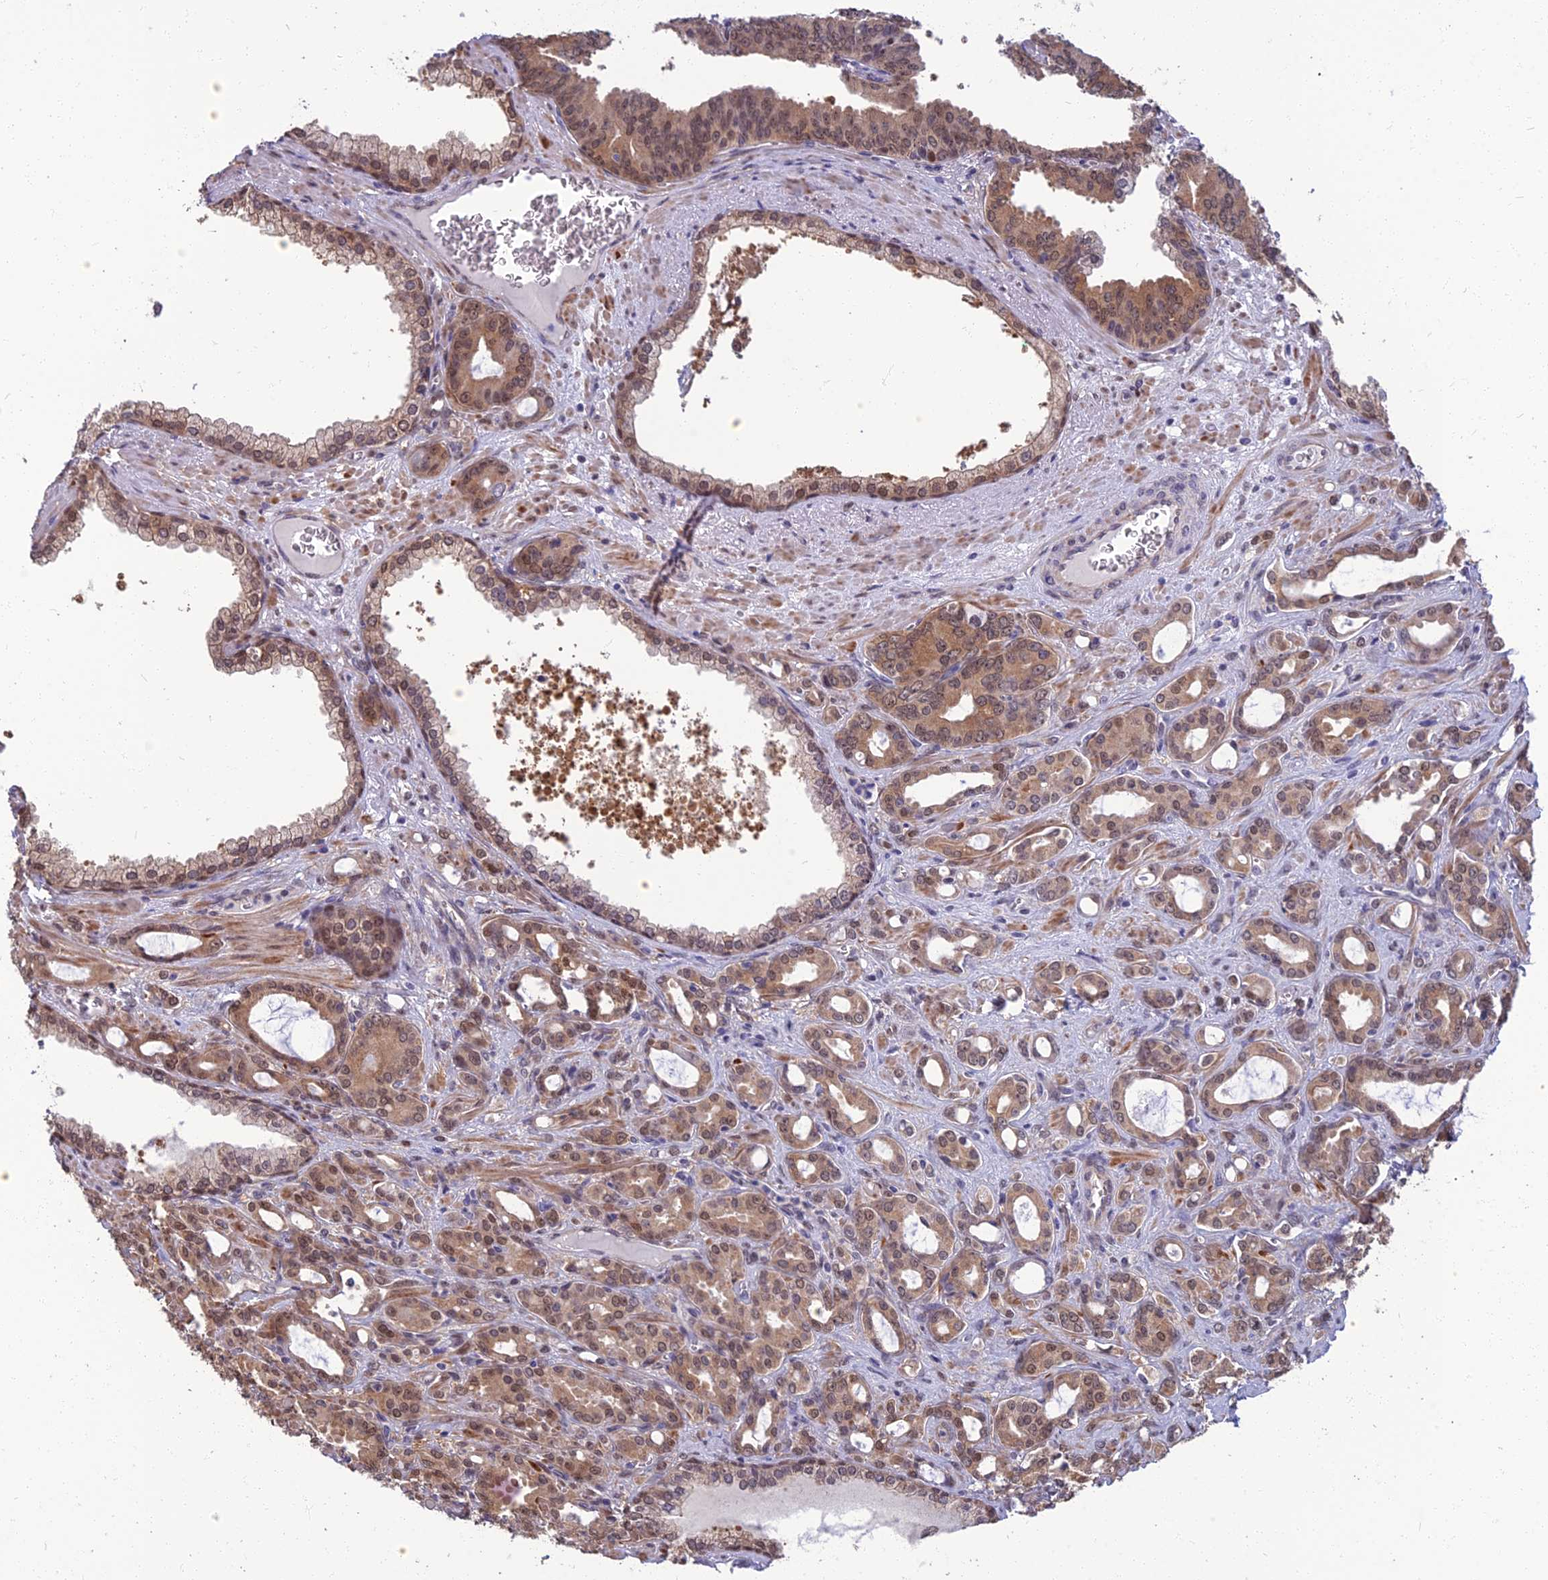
{"staining": {"intensity": "moderate", "quantity": ">75%", "location": "cytoplasmic/membranous,nuclear"}, "tissue": "prostate cancer", "cell_type": "Tumor cells", "image_type": "cancer", "snomed": [{"axis": "morphology", "description": "Adenocarcinoma, High grade"}, {"axis": "topography", "description": "Prostate"}], "caption": "Protein analysis of prostate adenocarcinoma (high-grade) tissue demonstrates moderate cytoplasmic/membranous and nuclear positivity in about >75% of tumor cells.", "gene": "NR4A3", "patient": {"sex": "male", "age": 72}}